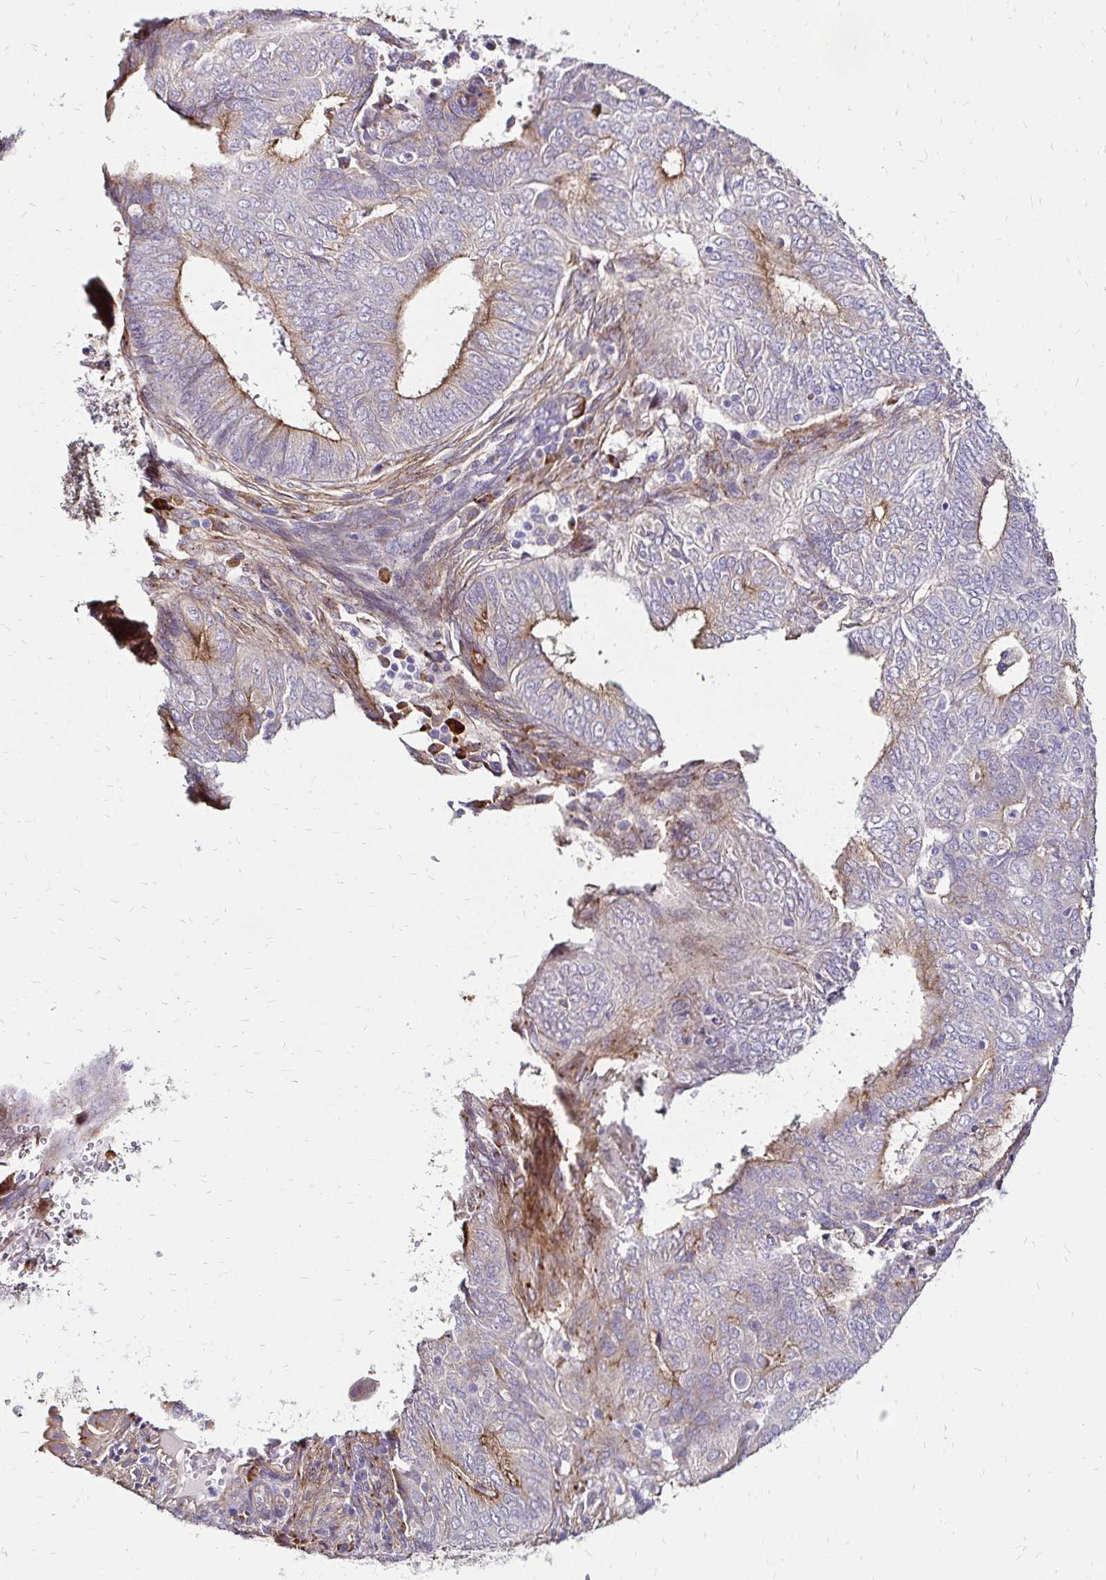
{"staining": {"intensity": "moderate", "quantity": "25%-75%", "location": "cytoplasmic/membranous"}, "tissue": "endometrial cancer", "cell_type": "Tumor cells", "image_type": "cancer", "snomed": [{"axis": "morphology", "description": "Adenocarcinoma, NOS"}, {"axis": "topography", "description": "Endometrium"}], "caption": "Immunohistochemical staining of human adenocarcinoma (endometrial) exhibits medium levels of moderate cytoplasmic/membranous protein positivity in about 25%-75% of tumor cells. (IHC, brightfield microscopy, high magnification).", "gene": "PRIMA1", "patient": {"sex": "female", "age": 62}}